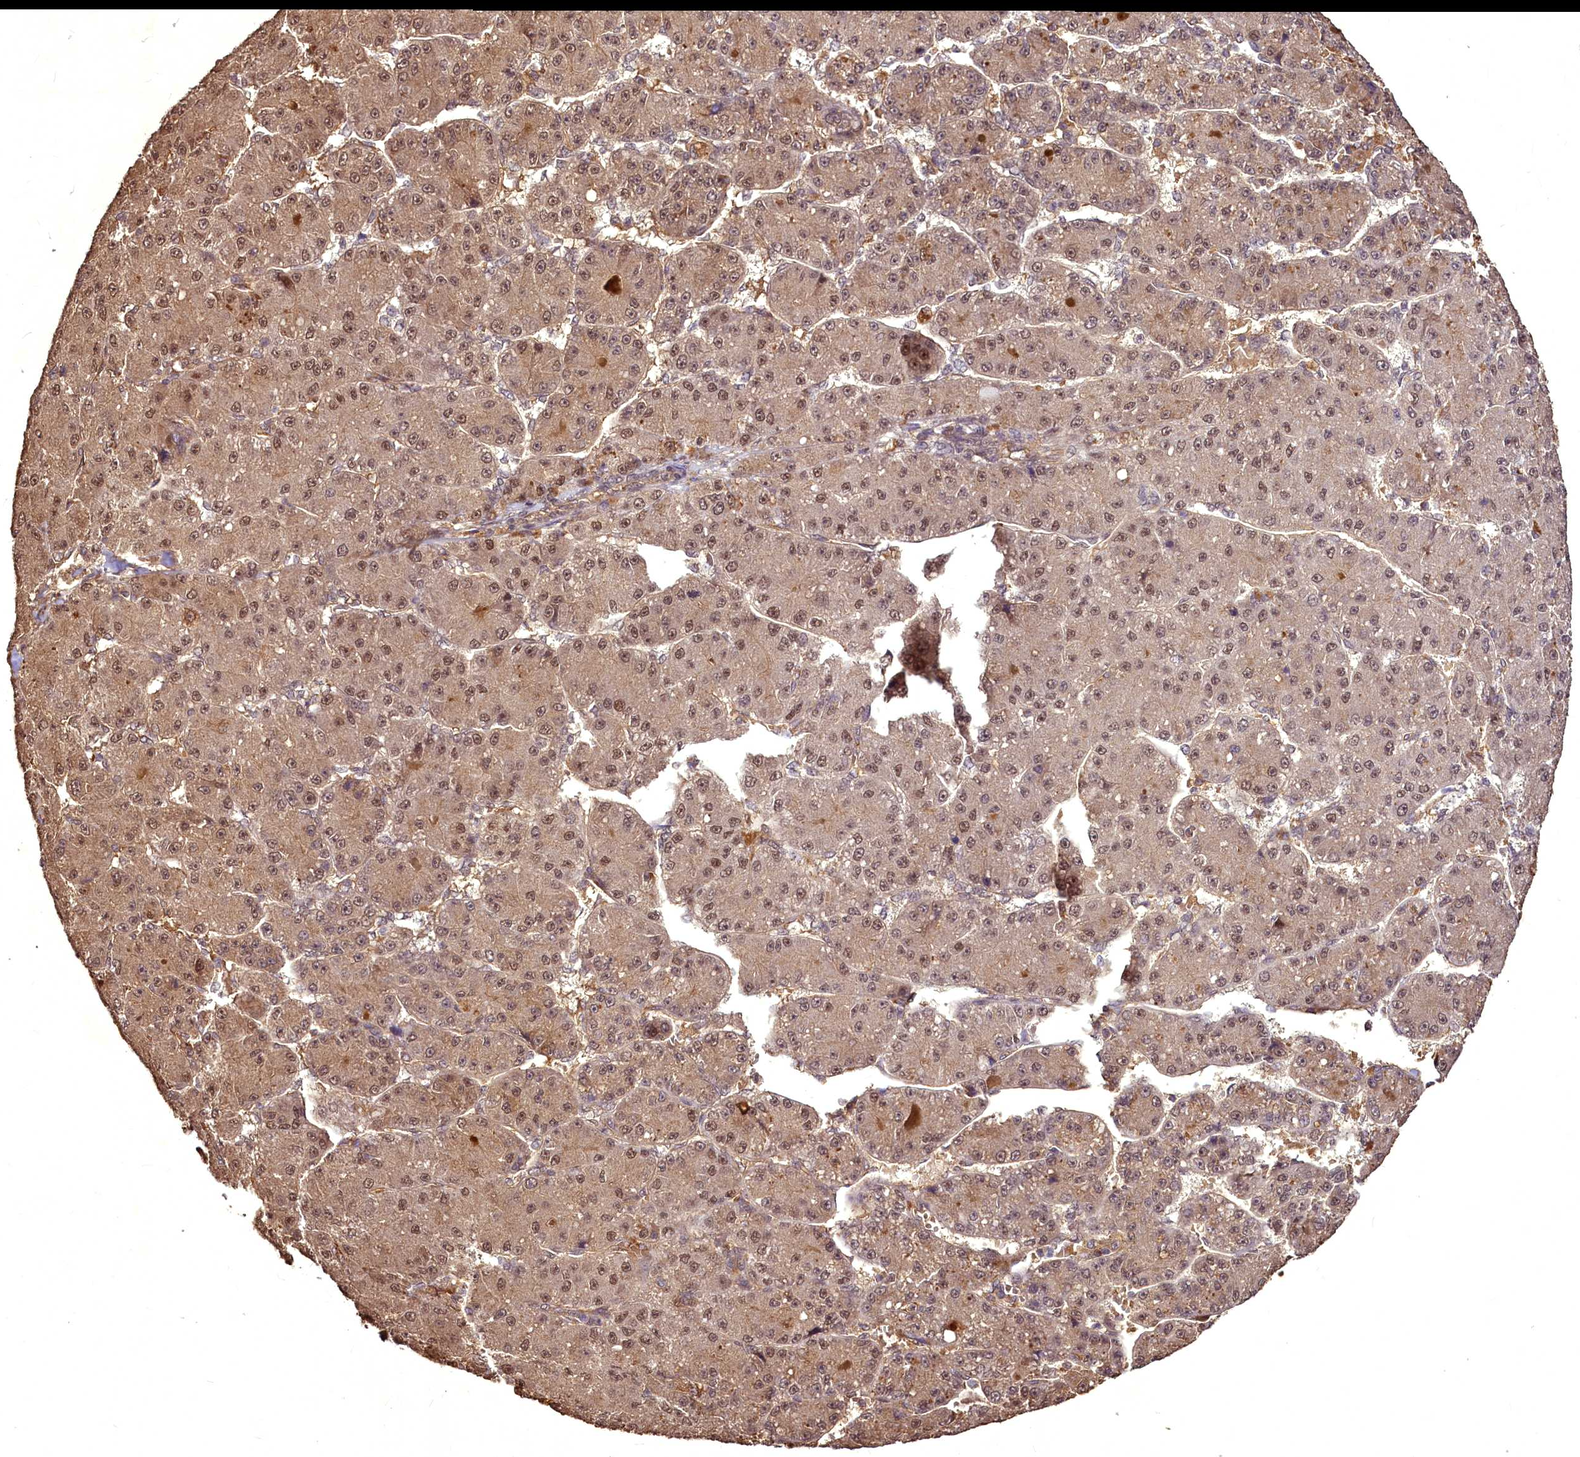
{"staining": {"intensity": "moderate", "quantity": ">75%", "location": "cytoplasmic/membranous,nuclear"}, "tissue": "liver cancer", "cell_type": "Tumor cells", "image_type": "cancer", "snomed": [{"axis": "morphology", "description": "Carcinoma, Hepatocellular, NOS"}, {"axis": "topography", "description": "Liver"}], "caption": "Protein staining of hepatocellular carcinoma (liver) tissue shows moderate cytoplasmic/membranous and nuclear staining in approximately >75% of tumor cells.", "gene": "VPS51", "patient": {"sex": "male", "age": 67}}